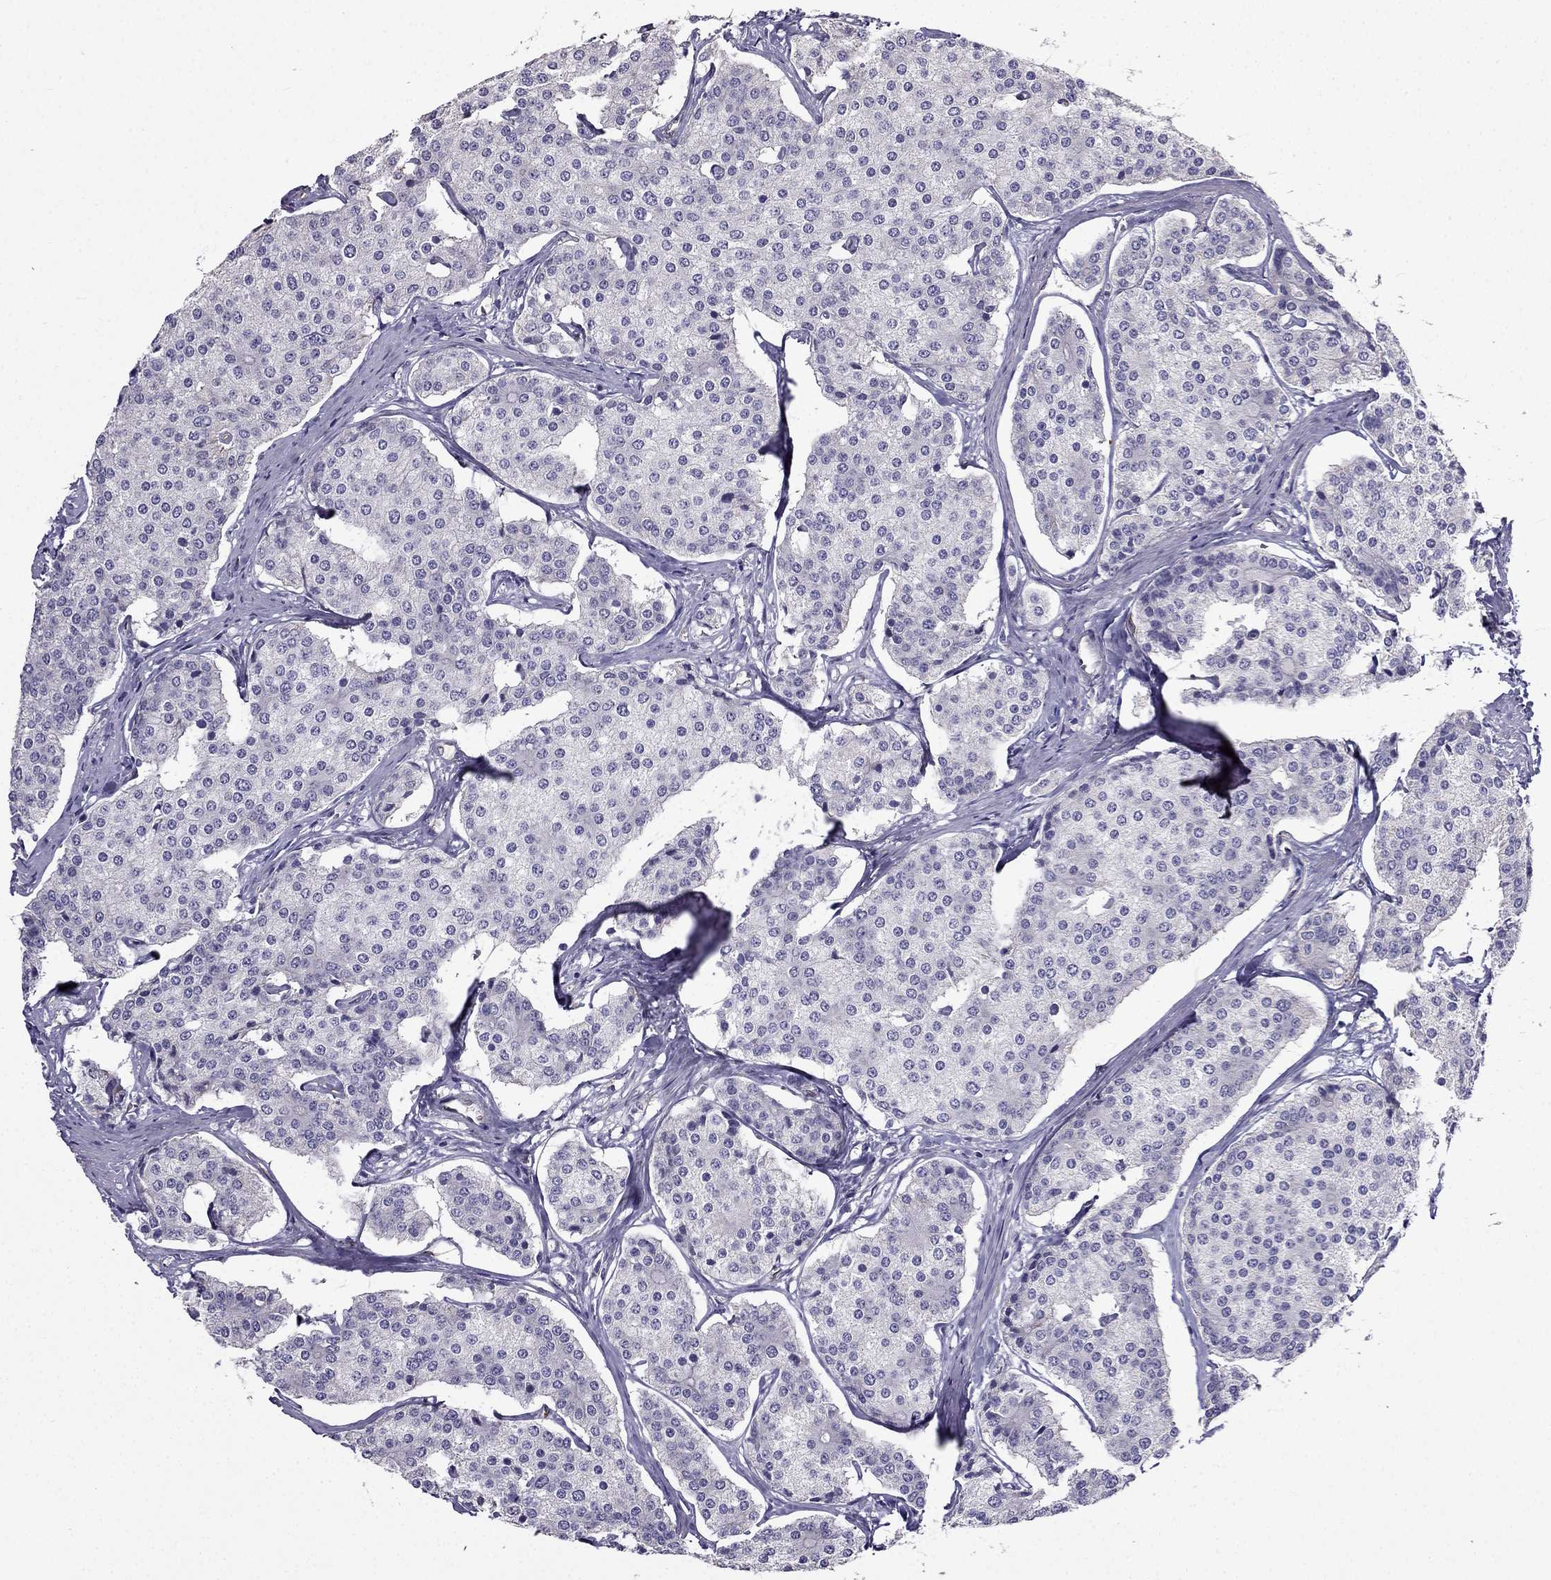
{"staining": {"intensity": "negative", "quantity": "none", "location": "none"}, "tissue": "carcinoid", "cell_type": "Tumor cells", "image_type": "cancer", "snomed": [{"axis": "morphology", "description": "Carcinoid, malignant, NOS"}, {"axis": "topography", "description": "Small intestine"}], "caption": "High power microscopy photomicrograph of an immunohistochemistry image of carcinoid, revealing no significant expression in tumor cells.", "gene": "IKBIP", "patient": {"sex": "female", "age": 65}}